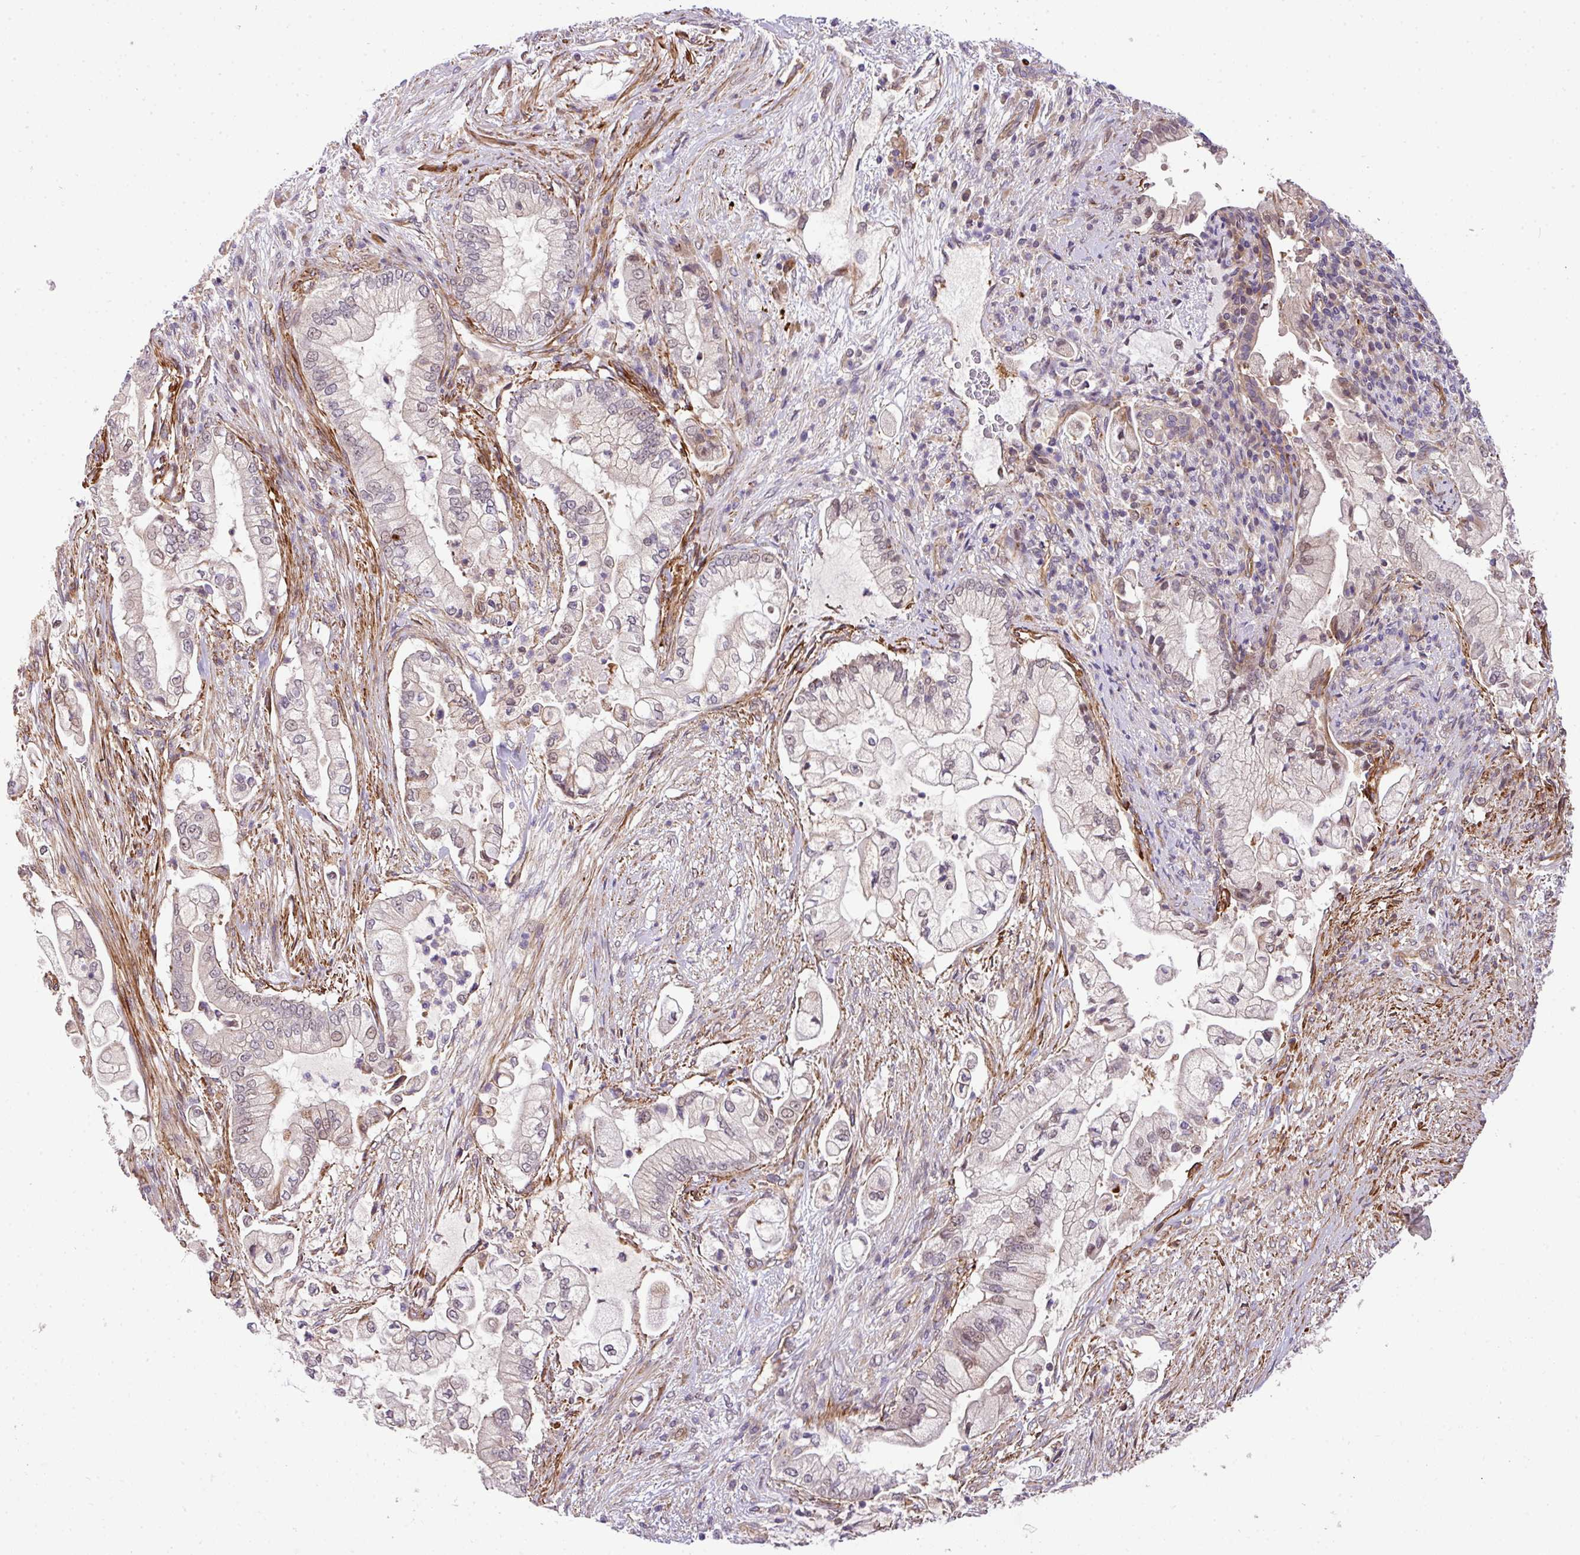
{"staining": {"intensity": "weak", "quantity": "<25%", "location": "nuclear"}, "tissue": "pancreatic cancer", "cell_type": "Tumor cells", "image_type": "cancer", "snomed": [{"axis": "morphology", "description": "Adenocarcinoma, NOS"}, {"axis": "topography", "description": "Pancreas"}], "caption": "A histopathology image of pancreatic cancer (adenocarcinoma) stained for a protein exhibits no brown staining in tumor cells. (DAB (3,3'-diaminobenzidine) immunohistochemistry (IHC), high magnification).", "gene": "CASS4", "patient": {"sex": "female", "age": 69}}